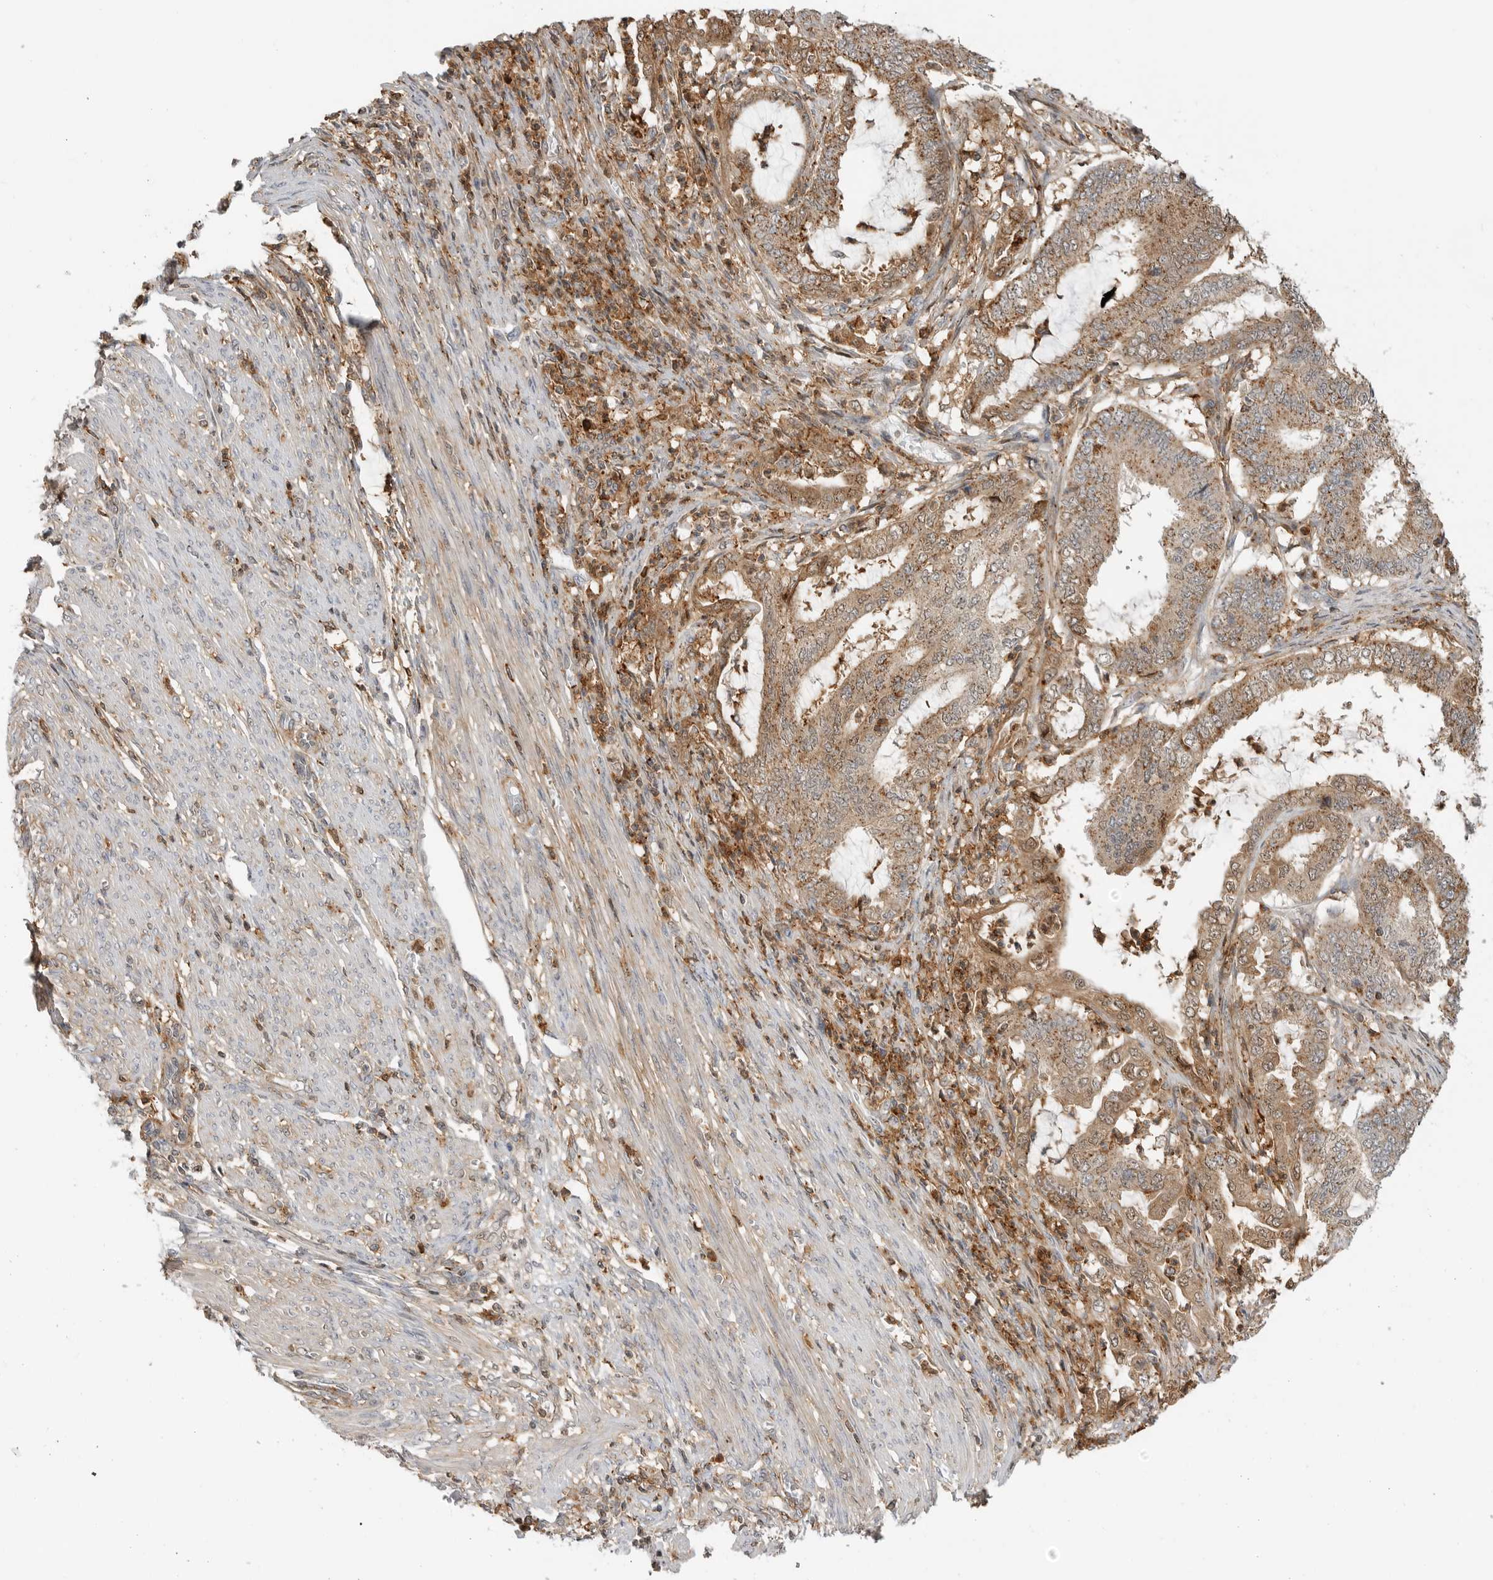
{"staining": {"intensity": "moderate", "quantity": ">75%", "location": "cytoplasmic/membranous"}, "tissue": "endometrial cancer", "cell_type": "Tumor cells", "image_type": "cancer", "snomed": [{"axis": "morphology", "description": "Adenocarcinoma, NOS"}, {"axis": "topography", "description": "Endometrium"}], "caption": "IHC (DAB) staining of human endometrial cancer reveals moderate cytoplasmic/membranous protein positivity in about >75% of tumor cells. The staining was performed using DAB to visualize the protein expression in brown, while the nuclei were stained in blue with hematoxylin (Magnification: 20x).", "gene": "ANXA11", "patient": {"sex": "female", "age": 51}}